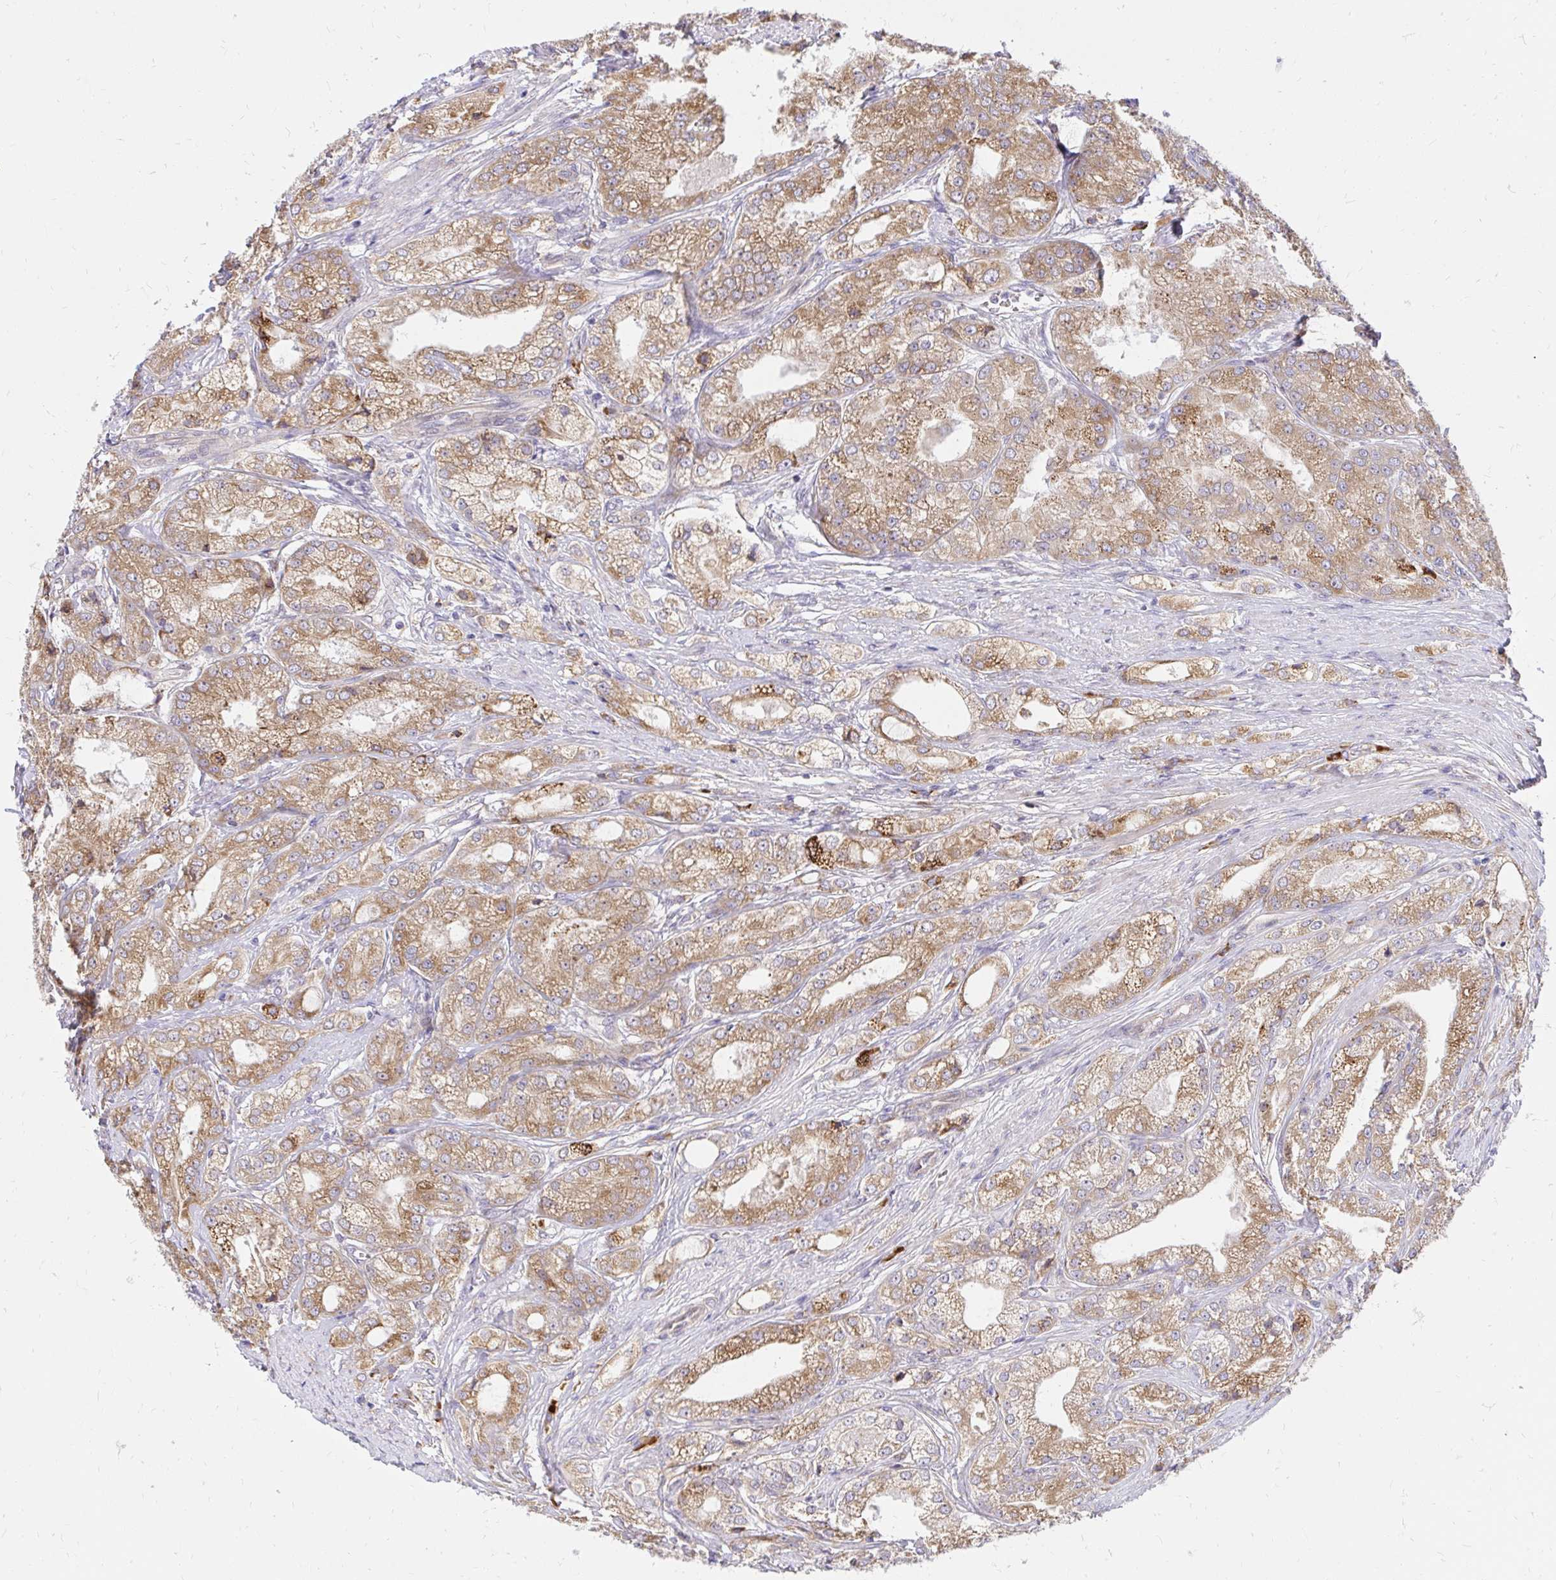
{"staining": {"intensity": "moderate", "quantity": ">75%", "location": "cytoplasmic/membranous"}, "tissue": "prostate cancer", "cell_type": "Tumor cells", "image_type": "cancer", "snomed": [{"axis": "morphology", "description": "Adenocarcinoma, High grade"}, {"axis": "topography", "description": "Prostate"}], "caption": "A histopathology image of human adenocarcinoma (high-grade) (prostate) stained for a protein shows moderate cytoplasmic/membranous brown staining in tumor cells.", "gene": "NAALAD2", "patient": {"sex": "male", "age": 61}}